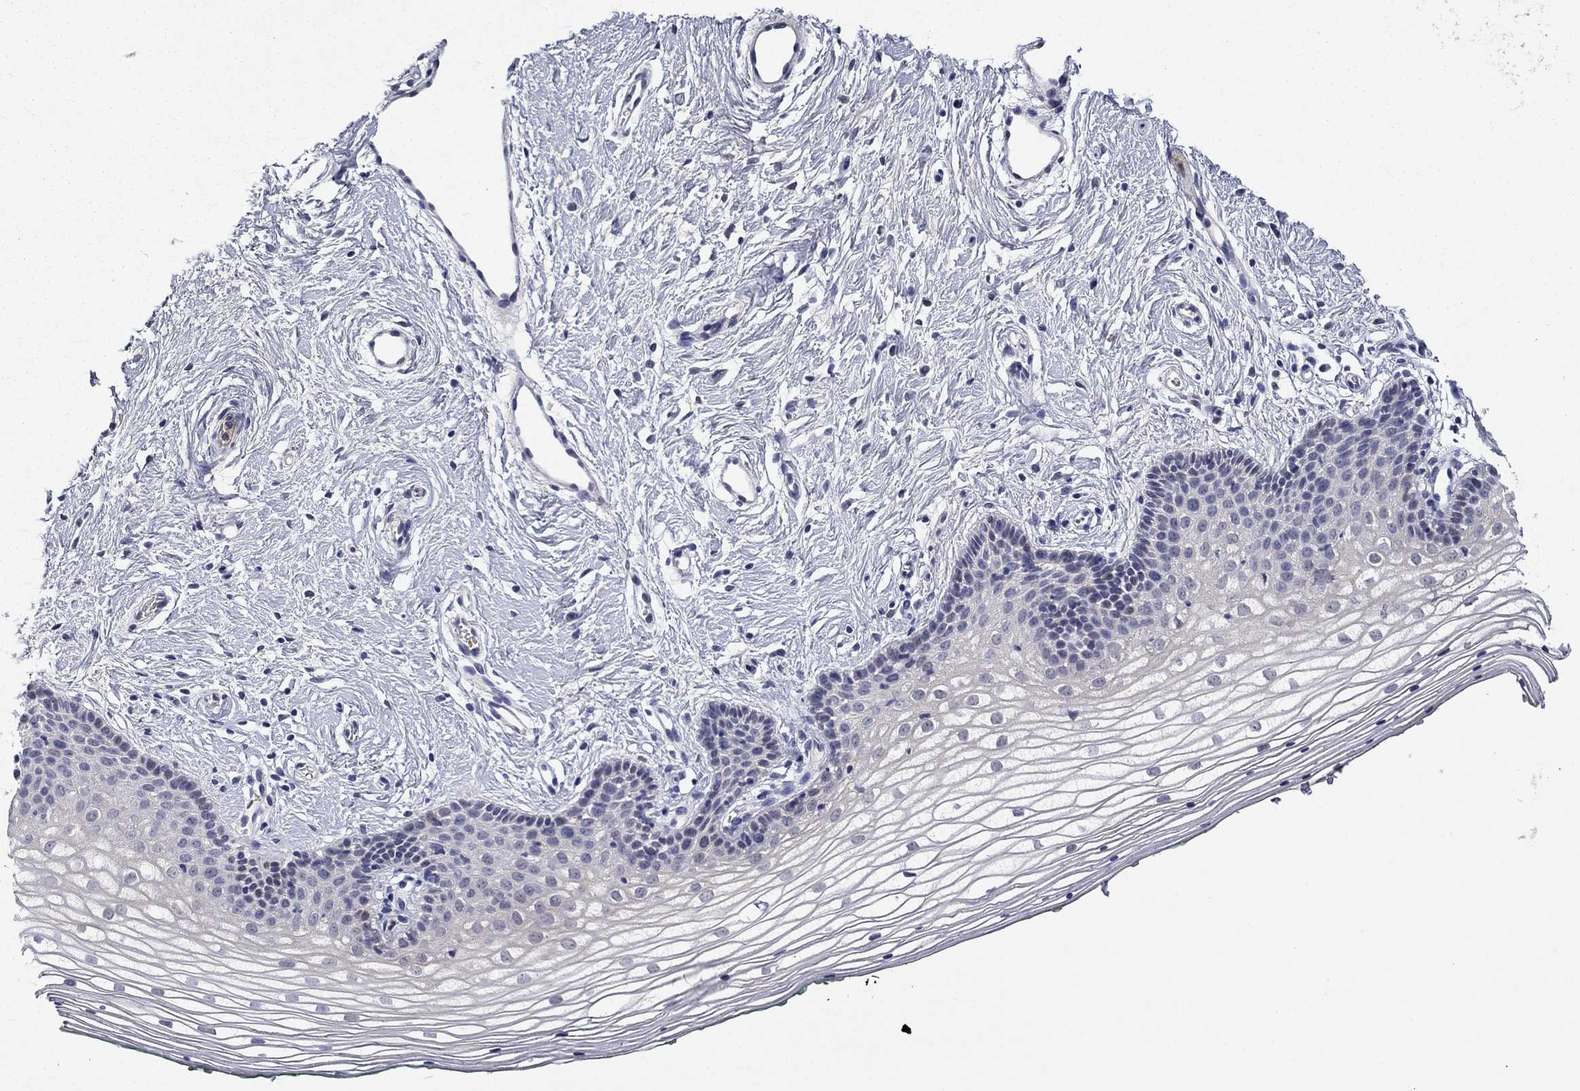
{"staining": {"intensity": "negative", "quantity": "none", "location": "none"}, "tissue": "vagina", "cell_type": "Squamous epithelial cells", "image_type": "normal", "snomed": [{"axis": "morphology", "description": "Normal tissue, NOS"}, {"axis": "topography", "description": "Vagina"}], "caption": "DAB immunohistochemical staining of normal vagina reveals no significant staining in squamous epithelial cells.", "gene": "DDTL", "patient": {"sex": "female", "age": 36}}